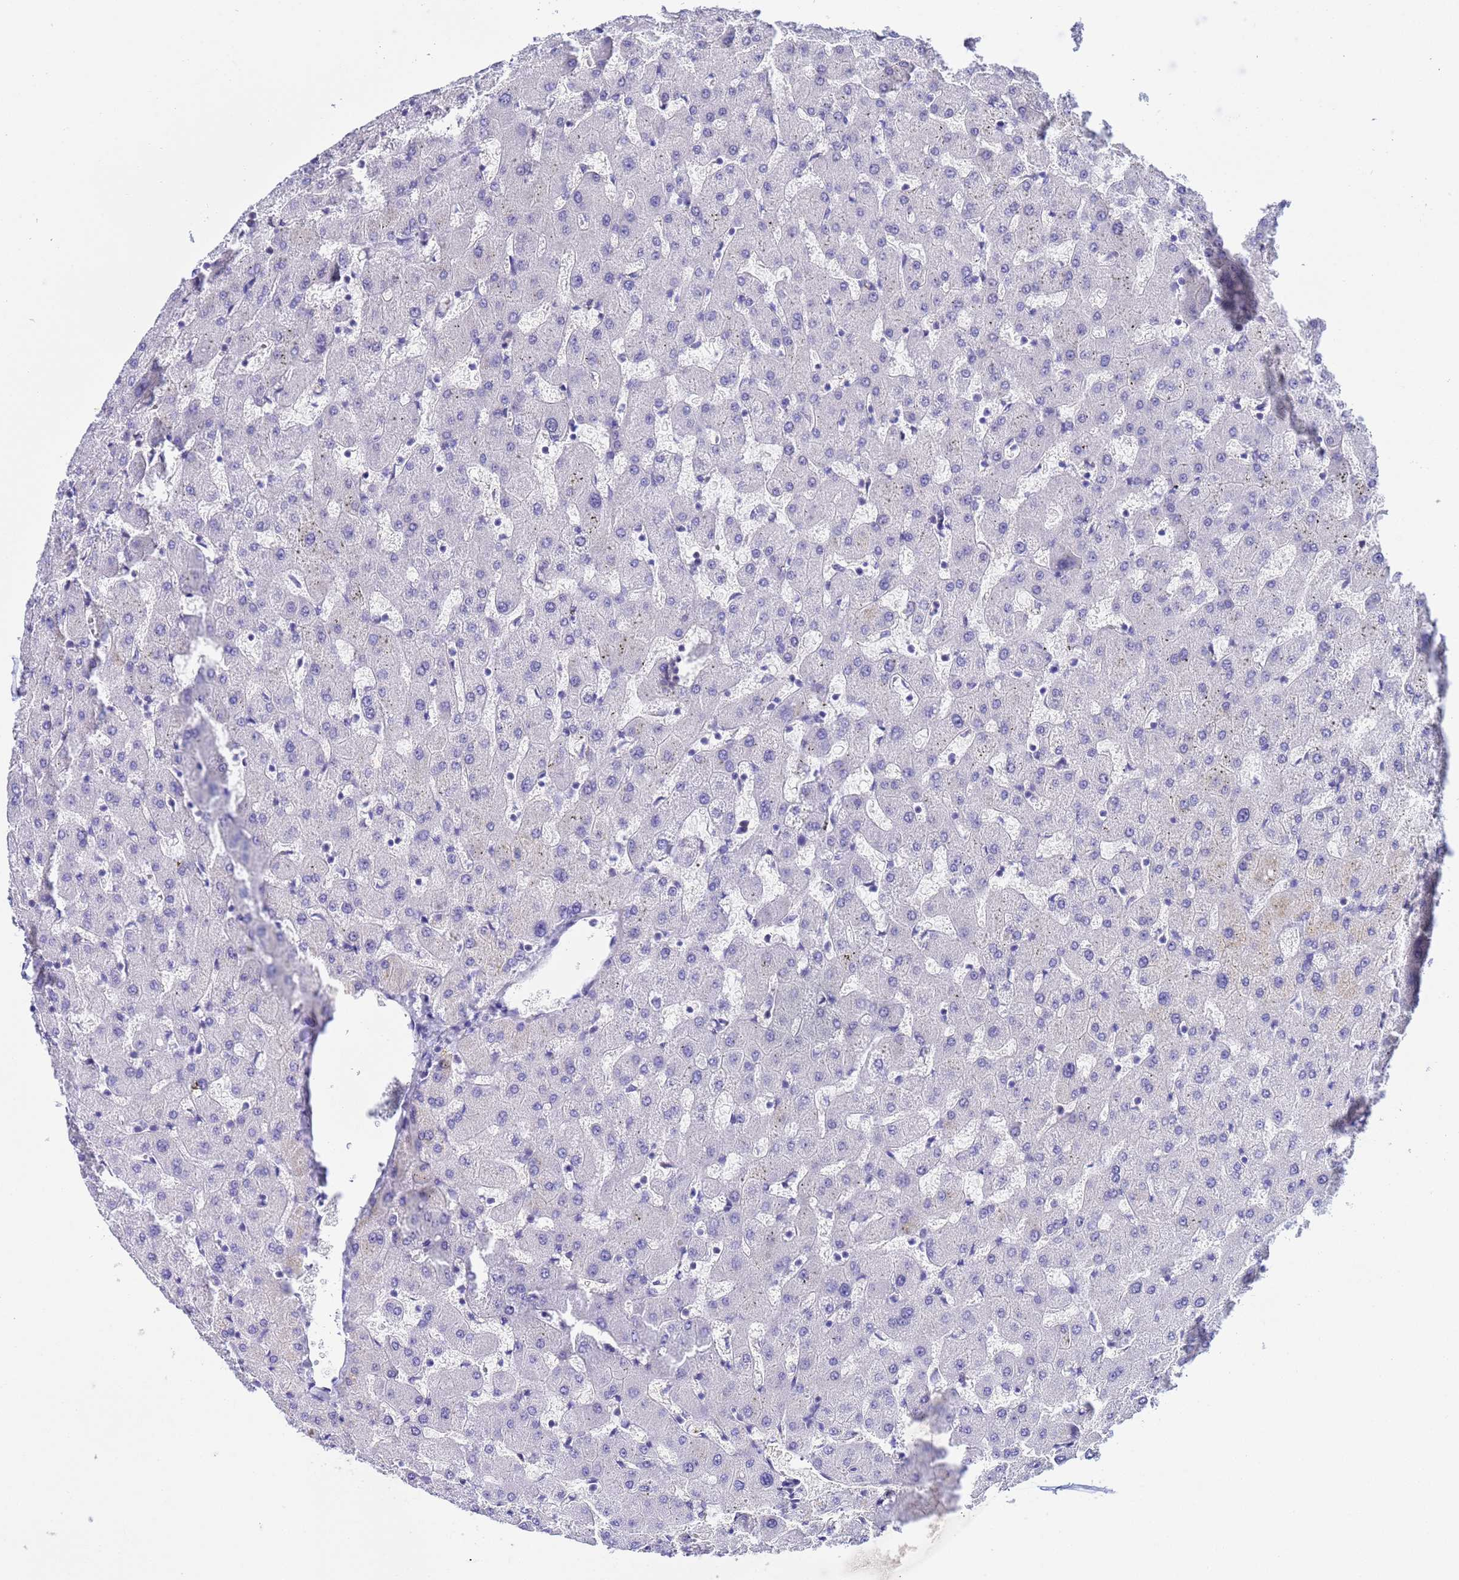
{"staining": {"intensity": "negative", "quantity": "none", "location": "none"}, "tissue": "liver", "cell_type": "Cholangiocytes", "image_type": "normal", "snomed": [{"axis": "morphology", "description": "Normal tissue, NOS"}, {"axis": "topography", "description": "Liver"}], "caption": "Cholangiocytes show no significant positivity in unremarkable liver. (Stains: DAB immunohistochemistry with hematoxylin counter stain, Microscopy: brightfield microscopy at high magnification).", "gene": "ACTL6B", "patient": {"sex": "female", "age": 63}}